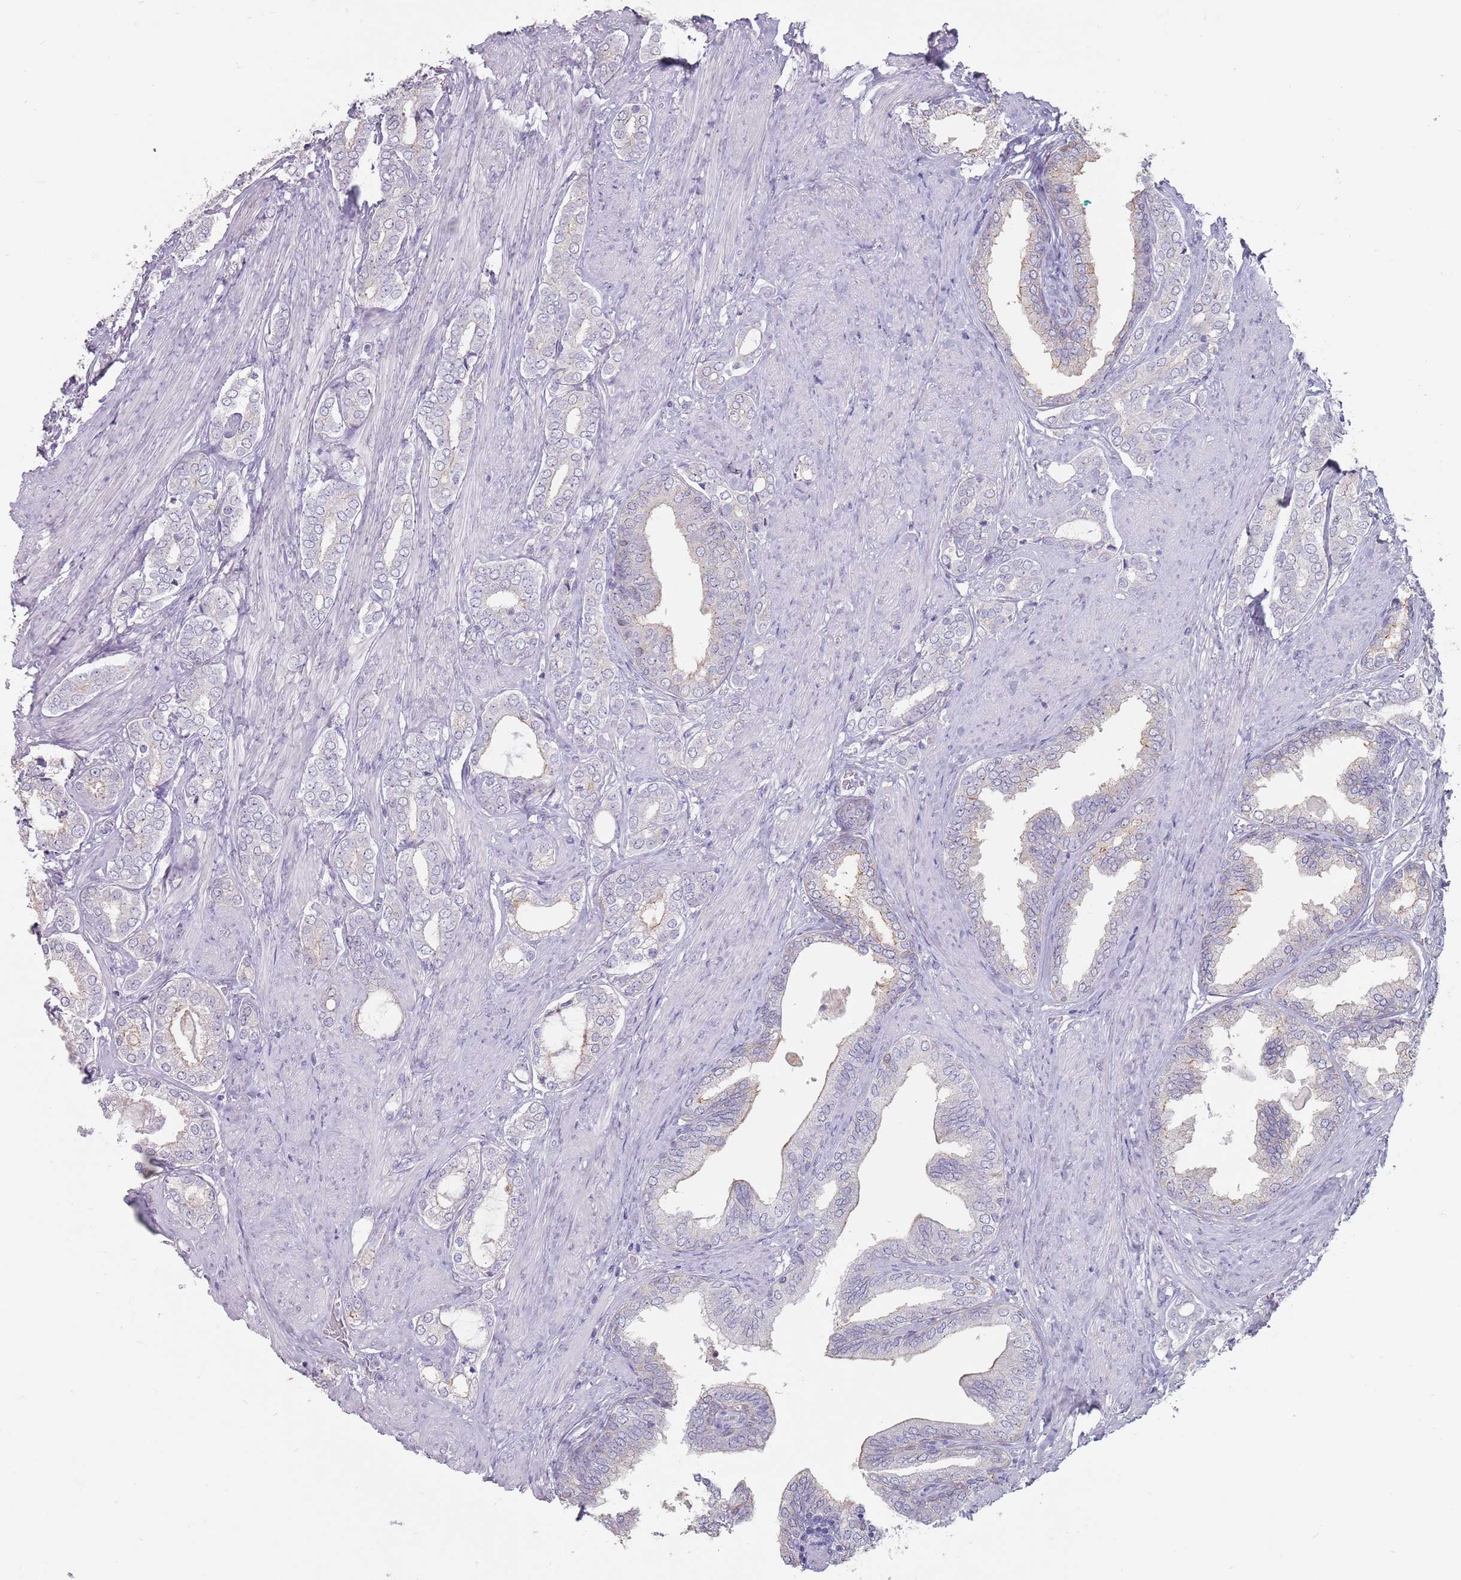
{"staining": {"intensity": "negative", "quantity": "none", "location": "none"}, "tissue": "prostate cancer", "cell_type": "Tumor cells", "image_type": "cancer", "snomed": [{"axis": "morphology", "description": "Adenocarcinoma, High grade"}, {"axis": "topography", "description": "Prostate"}], "caption": "DAB (3,3'-diaminobenzidine) immunohistochemical staining of human prostate adenocarcinoma (high-grade) displays no significant staining in tumor cells.", "gene": "STYK1", "patient": {"sex": "male", "age": 71}}